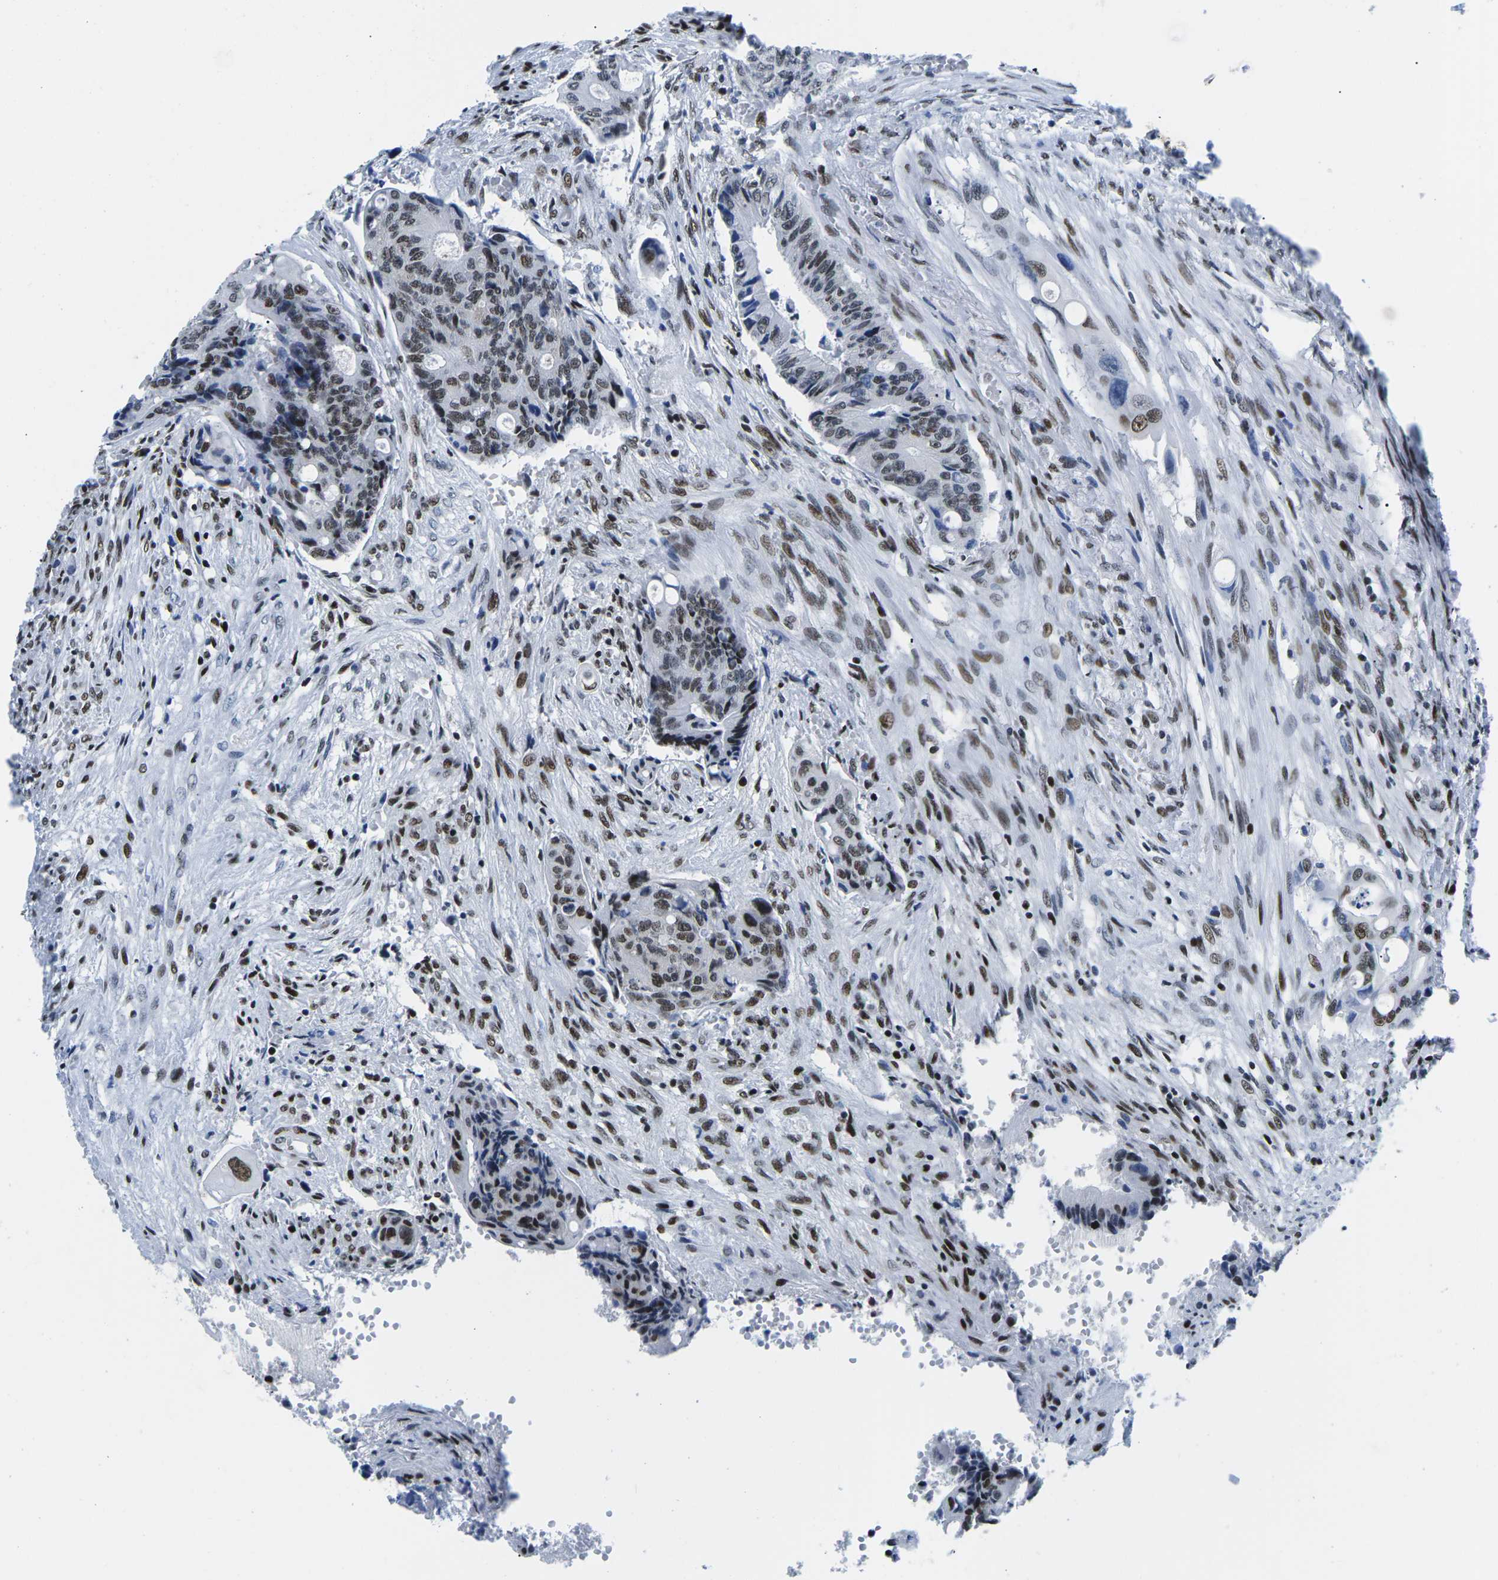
{"staining": {"intensity": "strong", "quantity": "25%-75%", "location": "nuclear"}, "tissue": "colorectal cancer", "cell_type": "Tumor cells", "image_type": "cancer", "snomed": [{"axis": "morphology", "description": "Adenocarcinoma, NOS"}, {"axis": "topography", "description": "Colon"}], "caption": "IHC (DAB) staining of human colorectal cancer displays strong nuclear protein expression in about 25%-75% of tumor cells. (DAB = brown stain, brightfield microscopy at high magnification).", "gene": "ATF1", "patient": {"sex": "female", "age": 57}}